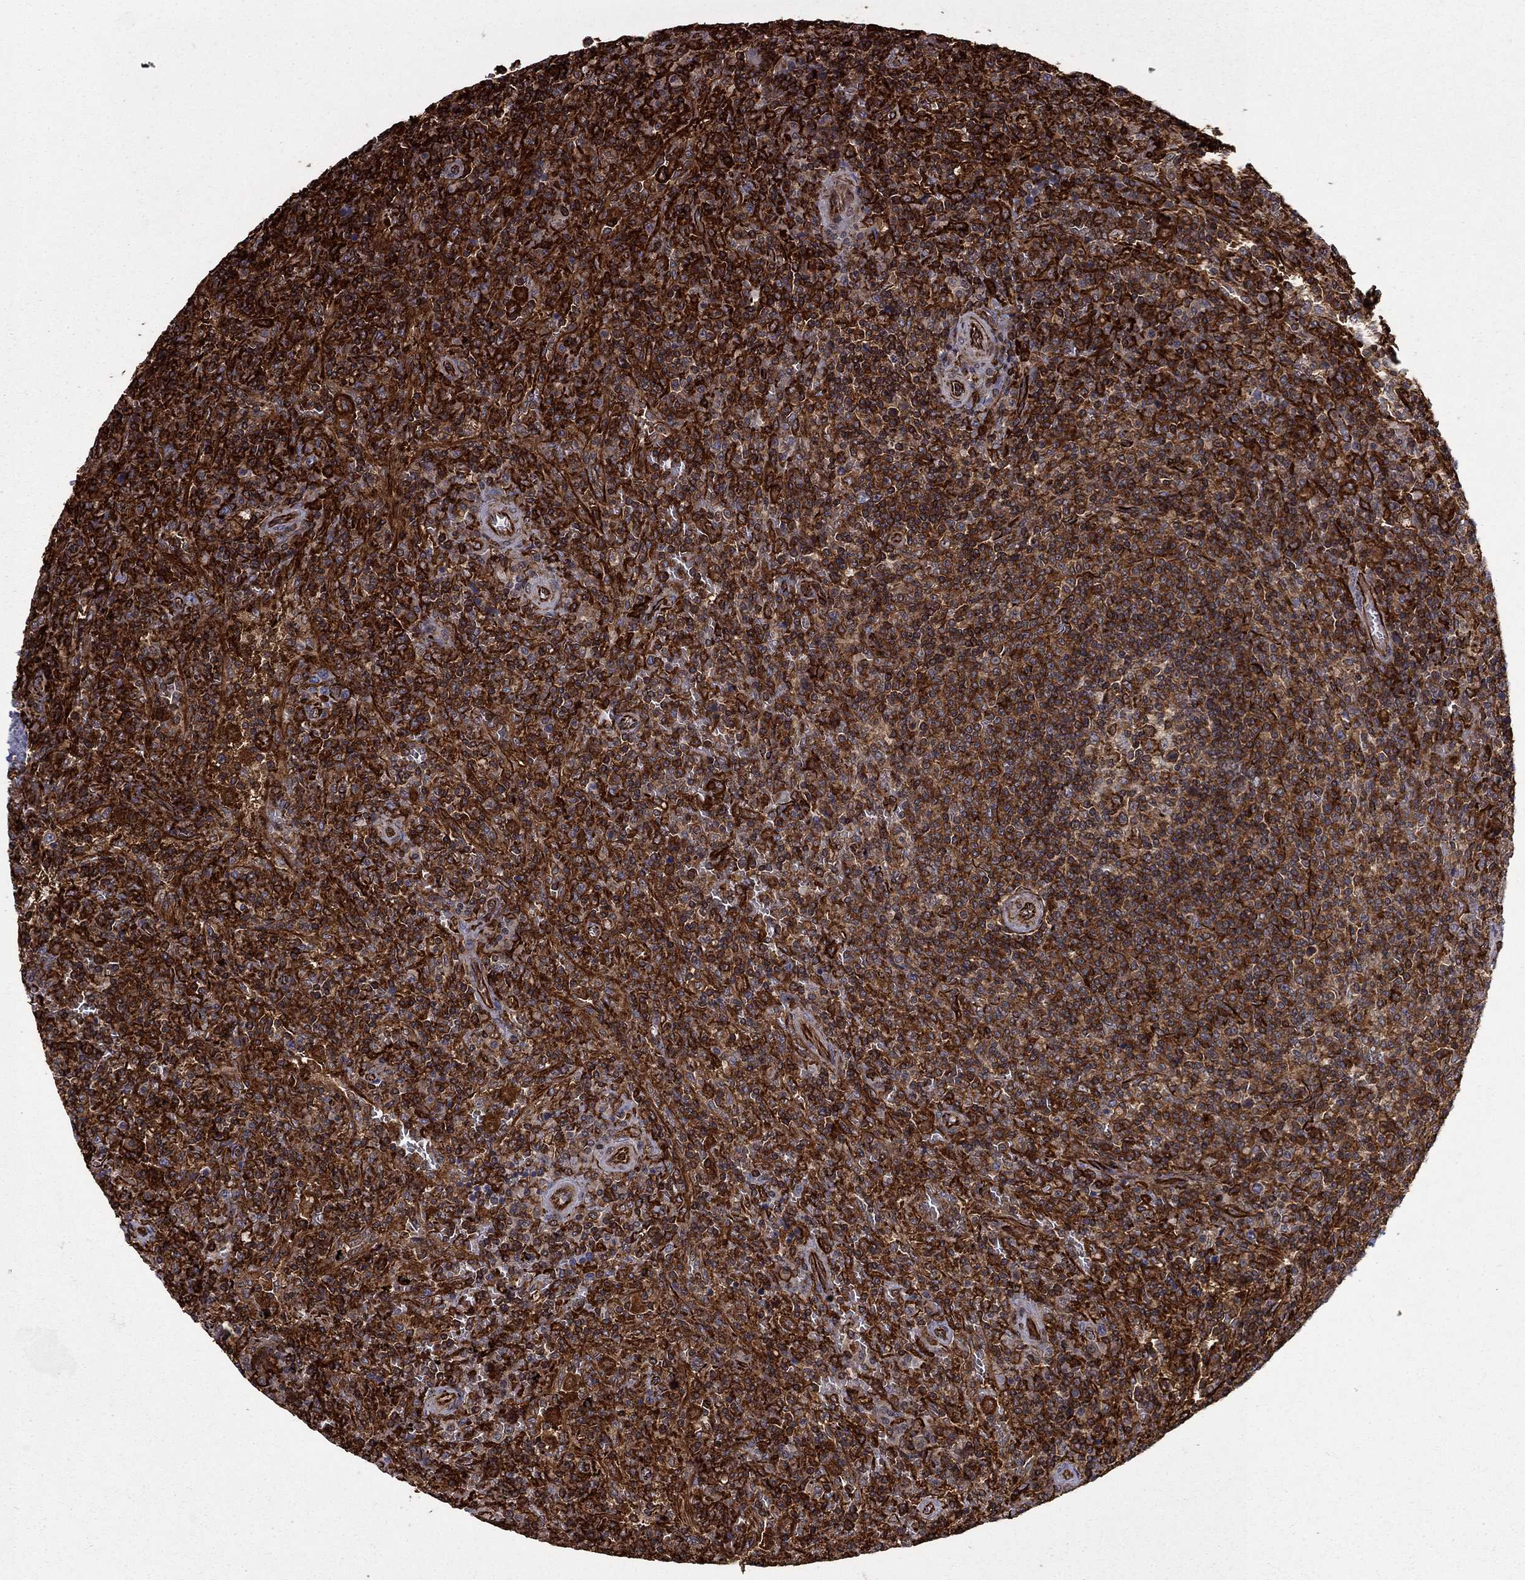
{"staining": {"intensity": "strong", "quantity": ">75%", "location": "cytoplasmic/membranous"}, "tissue": "lymphoma", "cell_type": "Tumor cells", "image_type": "cancer", "snomed": [{"axis": "morphology", "description": "Malignant lymphoma, non-Hodgkin's type, Low grade"}, {"axis": "topography", "description": "Spleen"}], "caption": "Immunohistochemical staining of human lymphoma demonstrates strong cytoplasmic/membranous protein staining in about >75% of tumor cells.", "gene": "ADM", "patient": {"sex": "male", "age": 62}}